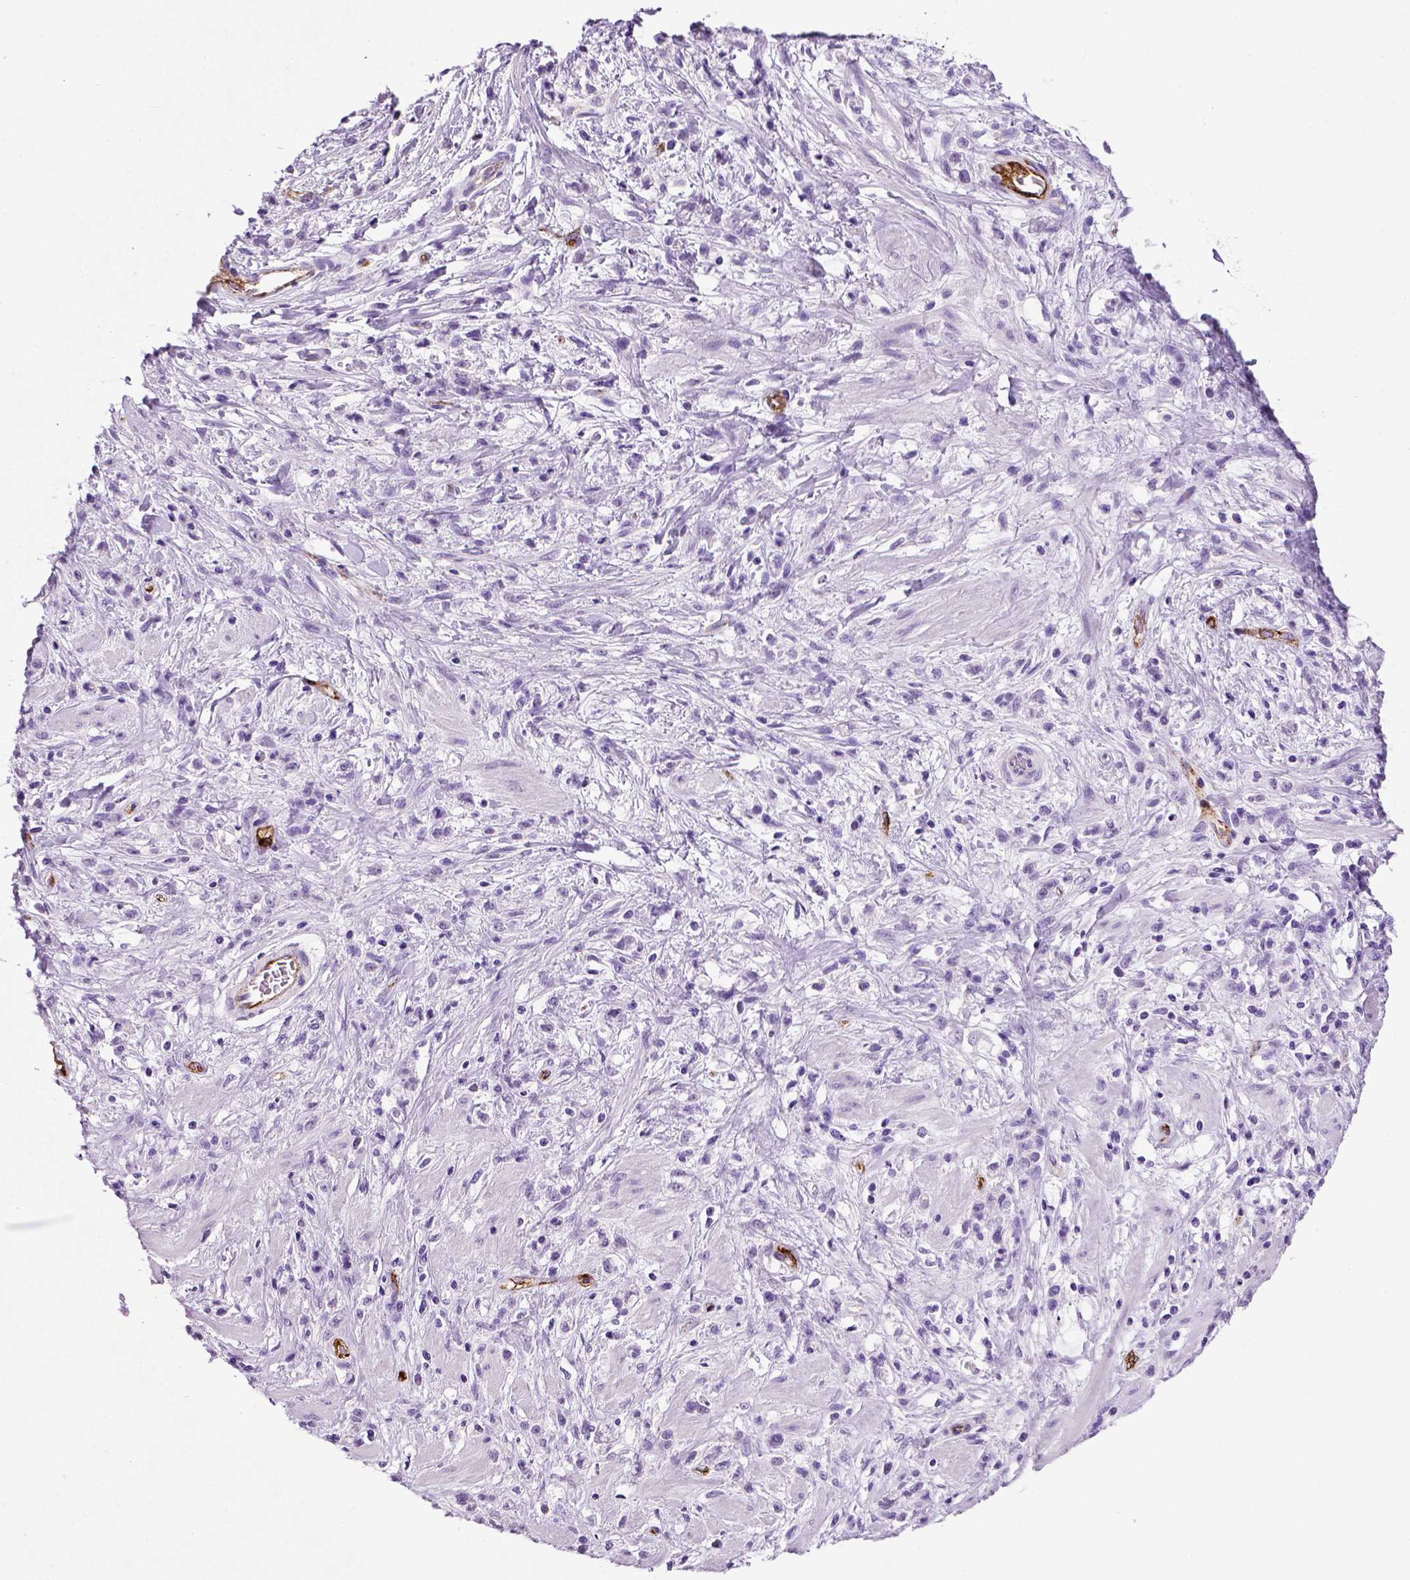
{"staining": {"intensity": "negative", "quantity": "none", "location": "none"}, "tissue": "stomach cancer", "cell_type": "Tumor cells", "image_type": "cancer", "snomed": [{"axis": "morphology", "description": "Adenocarcinoma, NOS"}, {"axis": "topography", "description": "Stomach"}], "caption": "High magnification brightfield microscopy of stomach cancer (adenocarcinoma) stained with DAB (brown) and counterstained with hematoxylin (blue): tumor cells show no significant expression.", "gene": "VWF", "patient": {"sex": "female", "age": 60}}